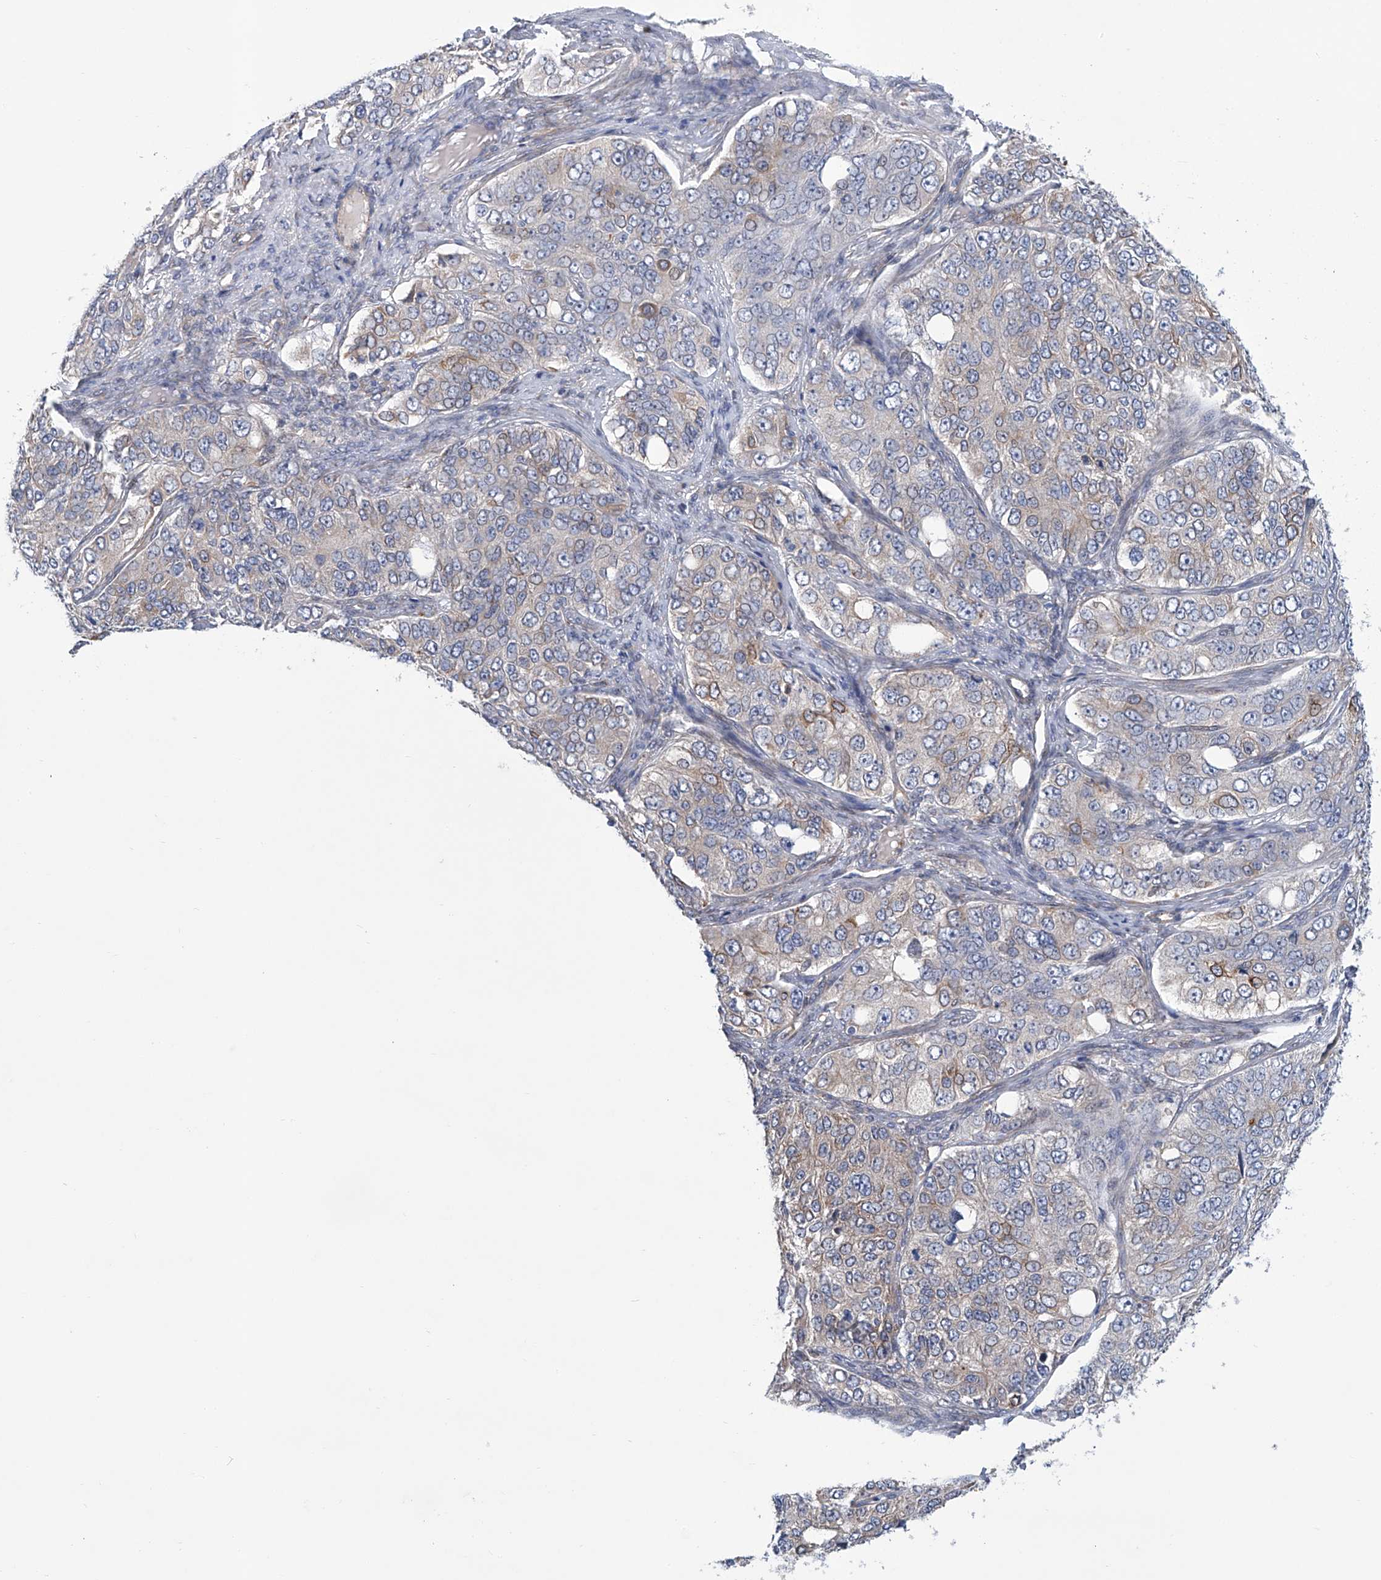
{"staining": {"intensity": "weak", "quantity": "<25%", "location": "cytoplasmic/membranous"}, "tissue": "ovarian cancer", "cell_type": "Tumor cells", "image_type": "cancer", "snomed": [{"axis": "morphology", "description": "Carcinoma, endometroid"}, {"axis": "topography", "description": "Ovary"}], "caption": "Tumor cells show no significant protein staining in endometroid carcinoma (ovarian).", "gene": "TNN", "patient": {"sex": "female", "age": 51}}